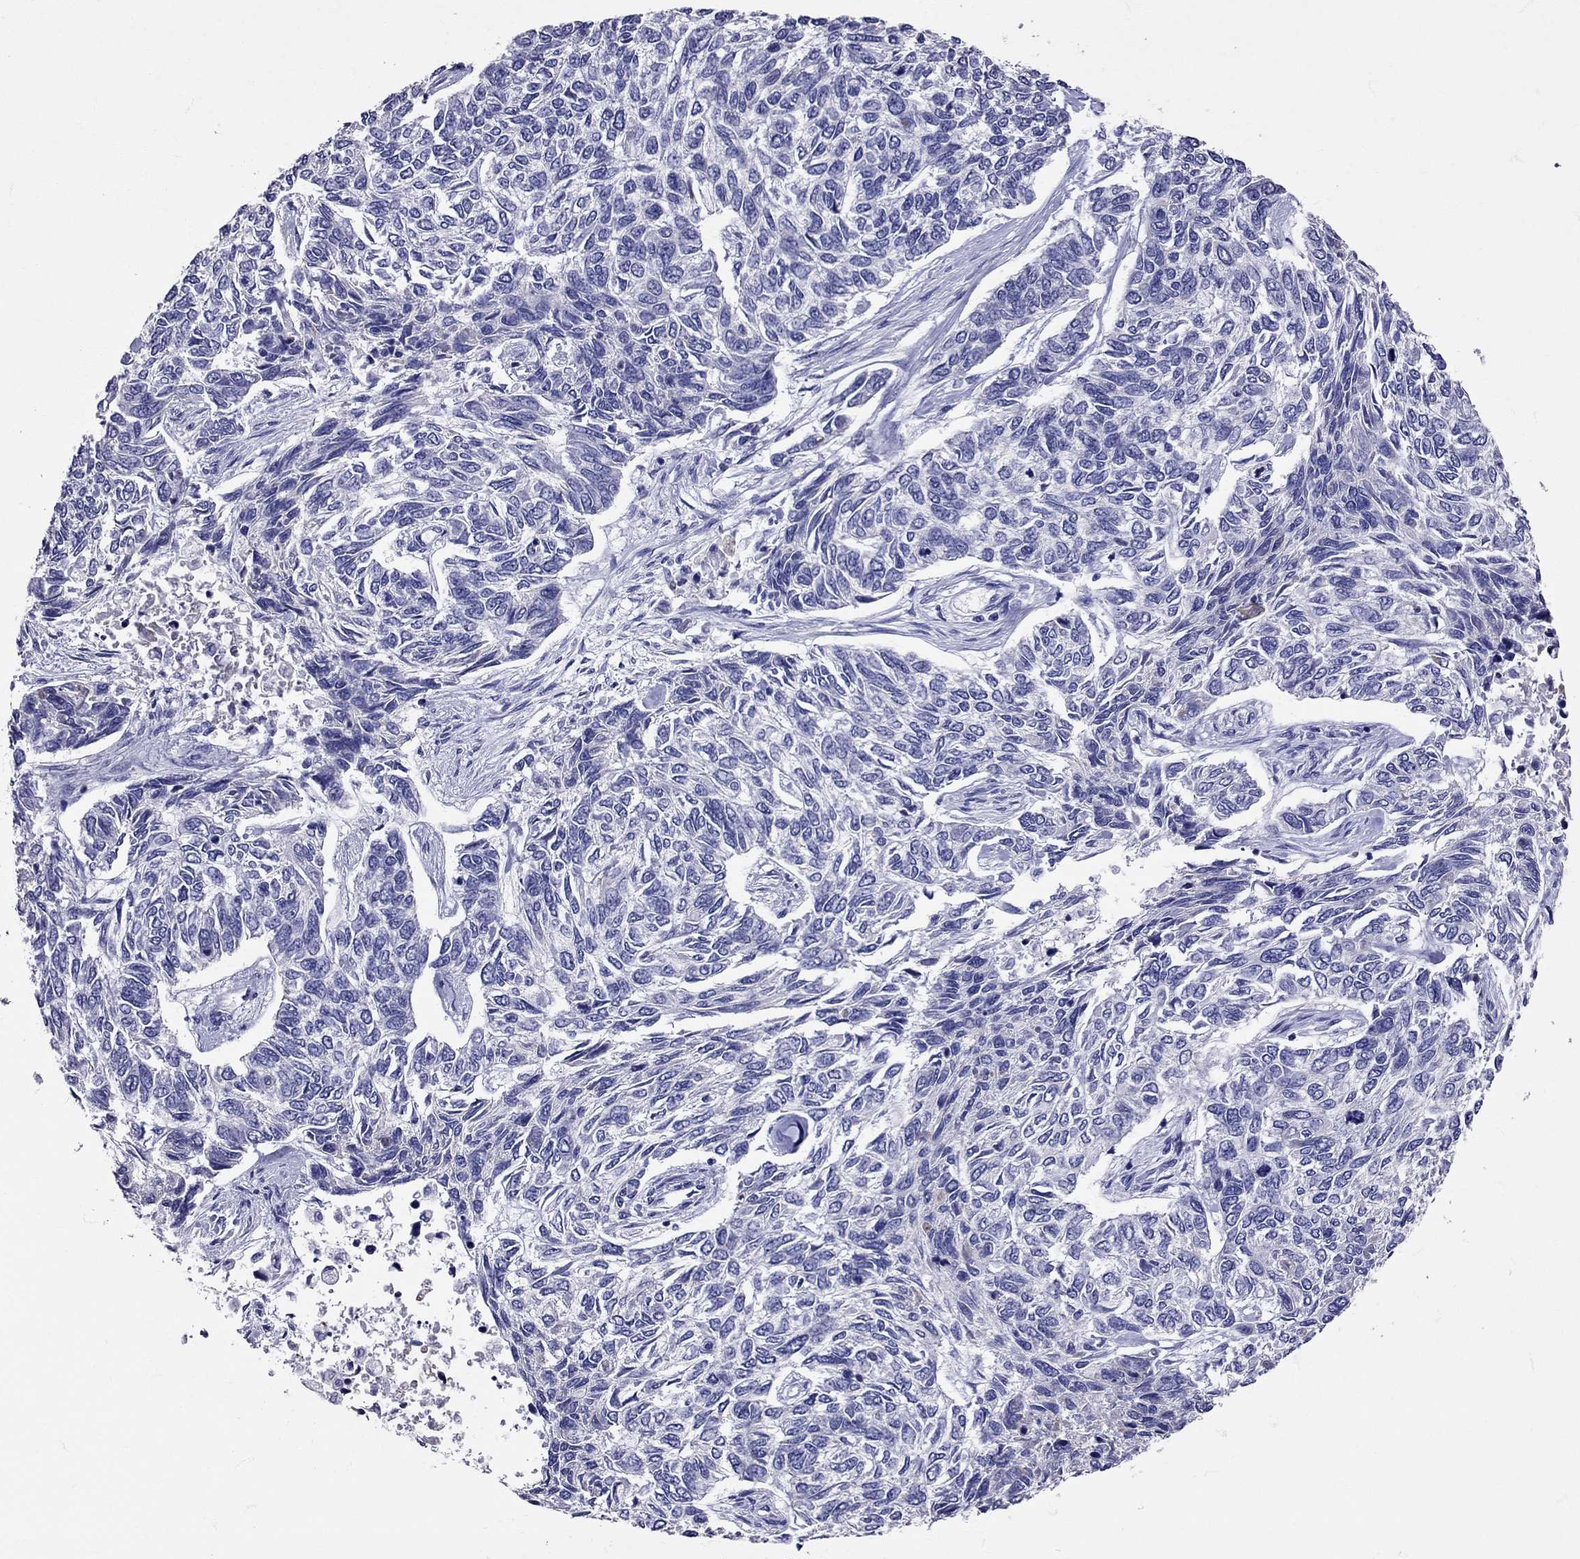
{"staining": {"intensity": "negative", "quantity": "none", "location": "none"}, "tissue": "skin cancer", "cell_type": "Tumor cells", "image_type": "cancer", "snomed": [{"axis": "morphology", "description": "Basal cell carcinoma"}, {"axis": "topography", "description": "Skin"}], "caption": "The histopathology image reveals no significant staining in tumor cells of skin cancer.", "gene": "TBR1", "patient": {"sex": "female", "age": 65}}